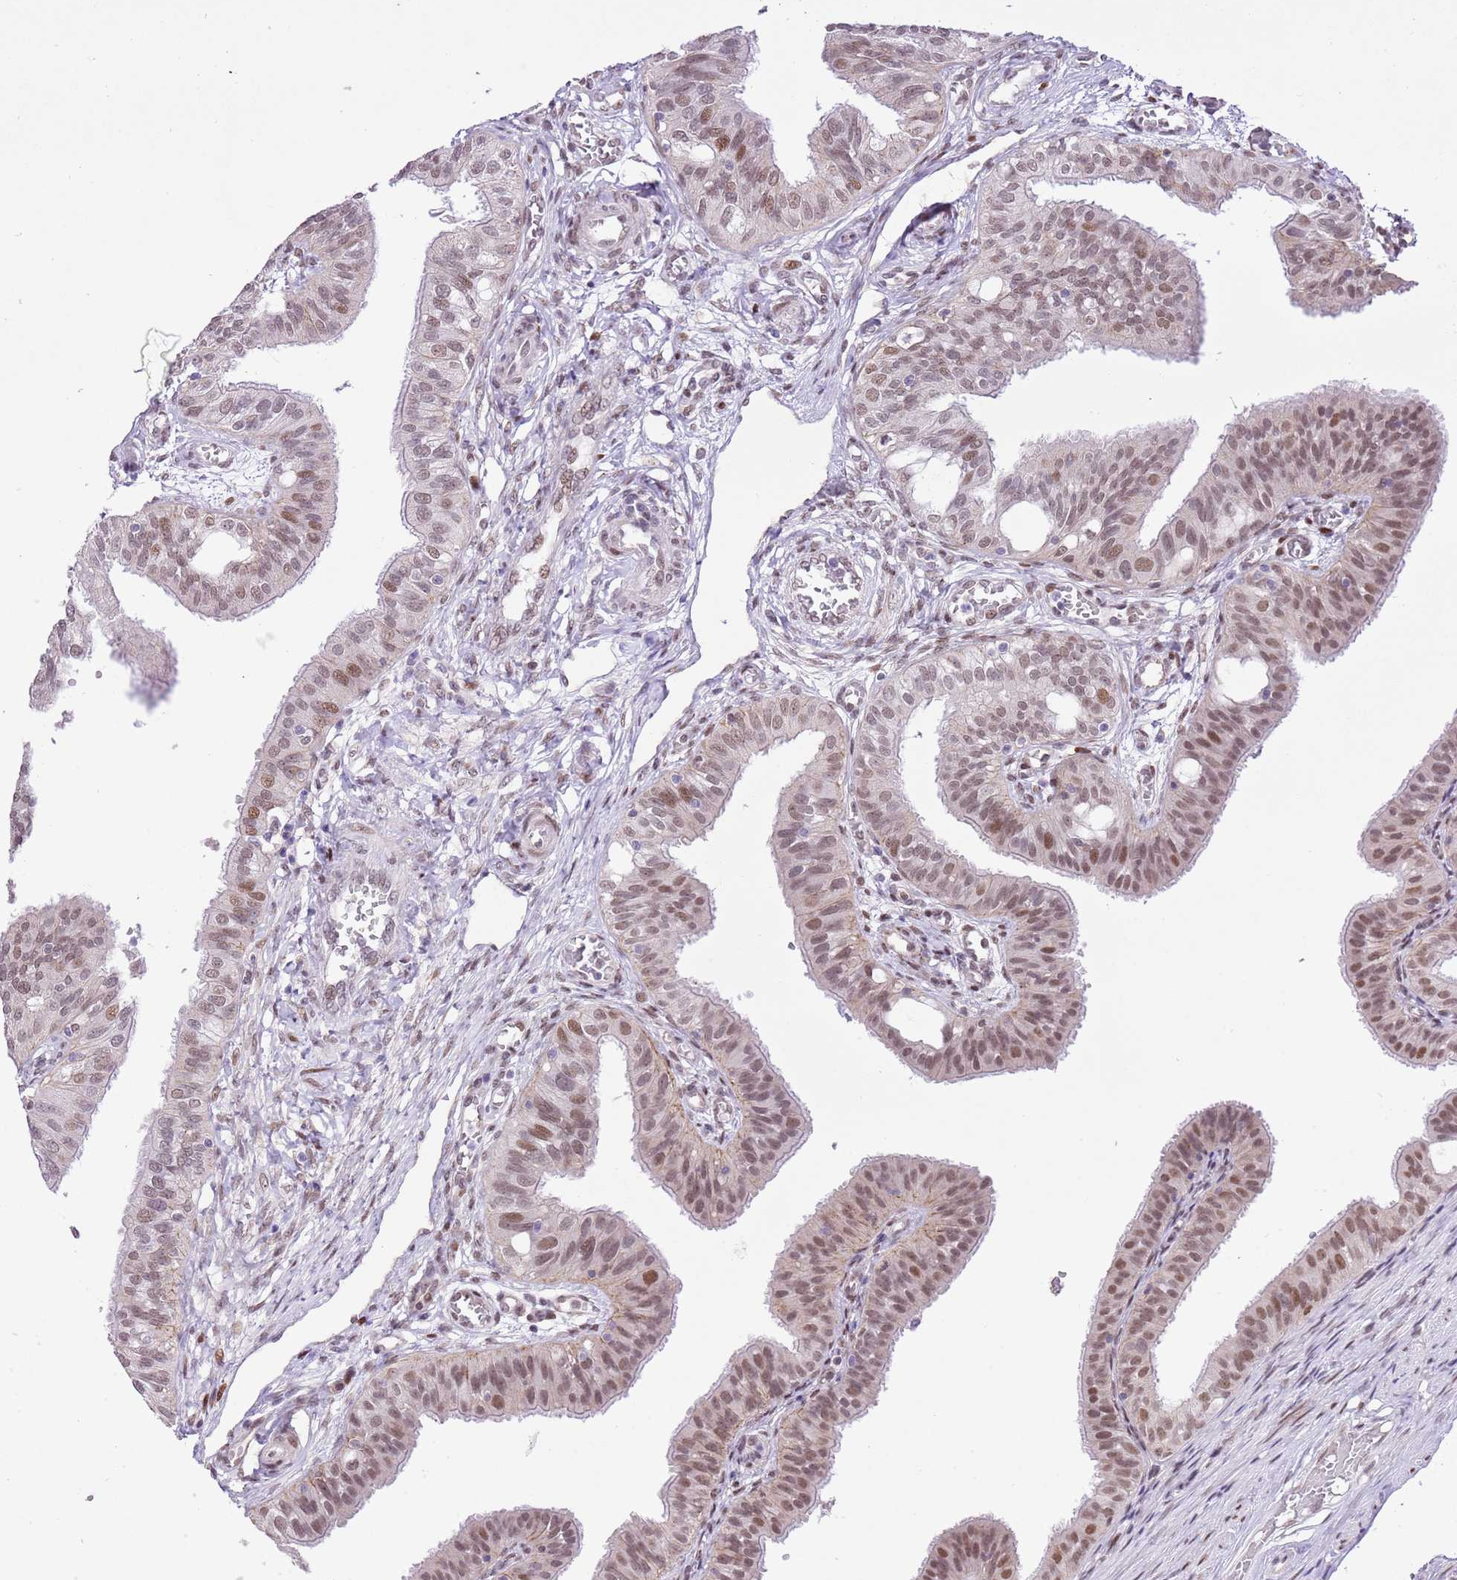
{"staining": {"intensity": "moderate", "quantity": "25%-75%", "location": "nuclear"}, "tissue": "fallopian tube", "cell_type": "Glandular cells", "image_type": "normal", "snomed": [{"axis": "morphology", "description": "Normal tissue, NOS"}, {"axis": "topography", "description": "Fallopian tube"}, {"axis": "topography", "description": "Ovary"}], "caption": "This is an image of IHC staining of benign fallopian tube, which shows moderate staining in the nuclear of glandular cells.", "gene": "NACC2", "patient": {"sex": "female", "age": 42}}